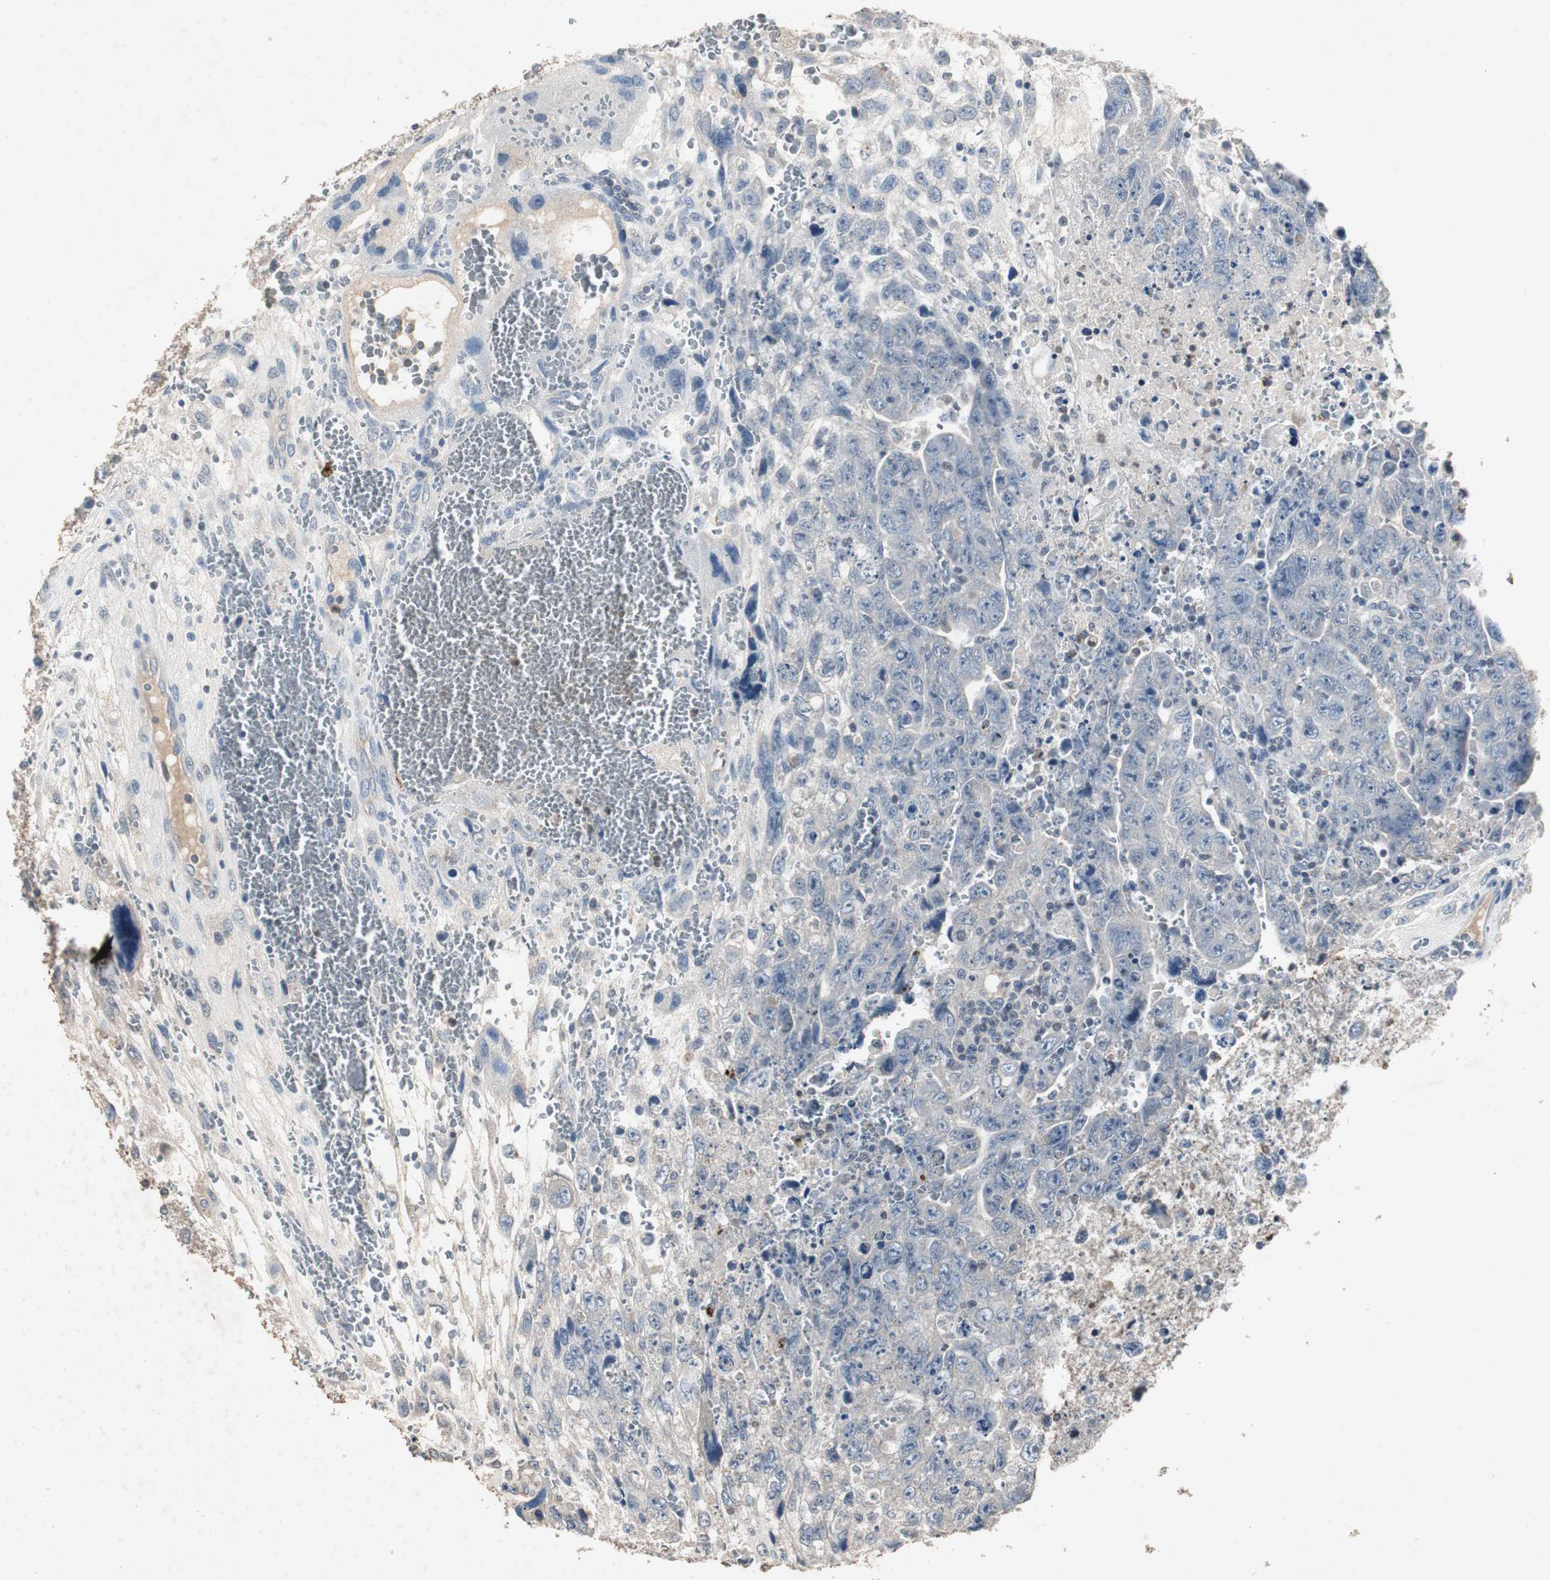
{"staining": {"intensity": "negative", "quantity": "none", "location": "none"}, "tissue": "testis cancer", "cell_type": "Tumor cells", "image_type": "cancer", "snomed": [{"axis": "morphology", "description": "Carcinoma, Embryonal, NOS"}, {"axis": "topography", "description": "Testis"}], "caption": "Immunohistochemistry (IHC) photomicrograph of testis cancer (embryonal carcinoma) stained for a protein (brown), which displays no staining in tumor cells.", "gene": "ADNP2", "patient": {"sex": "male", "age": 28}}